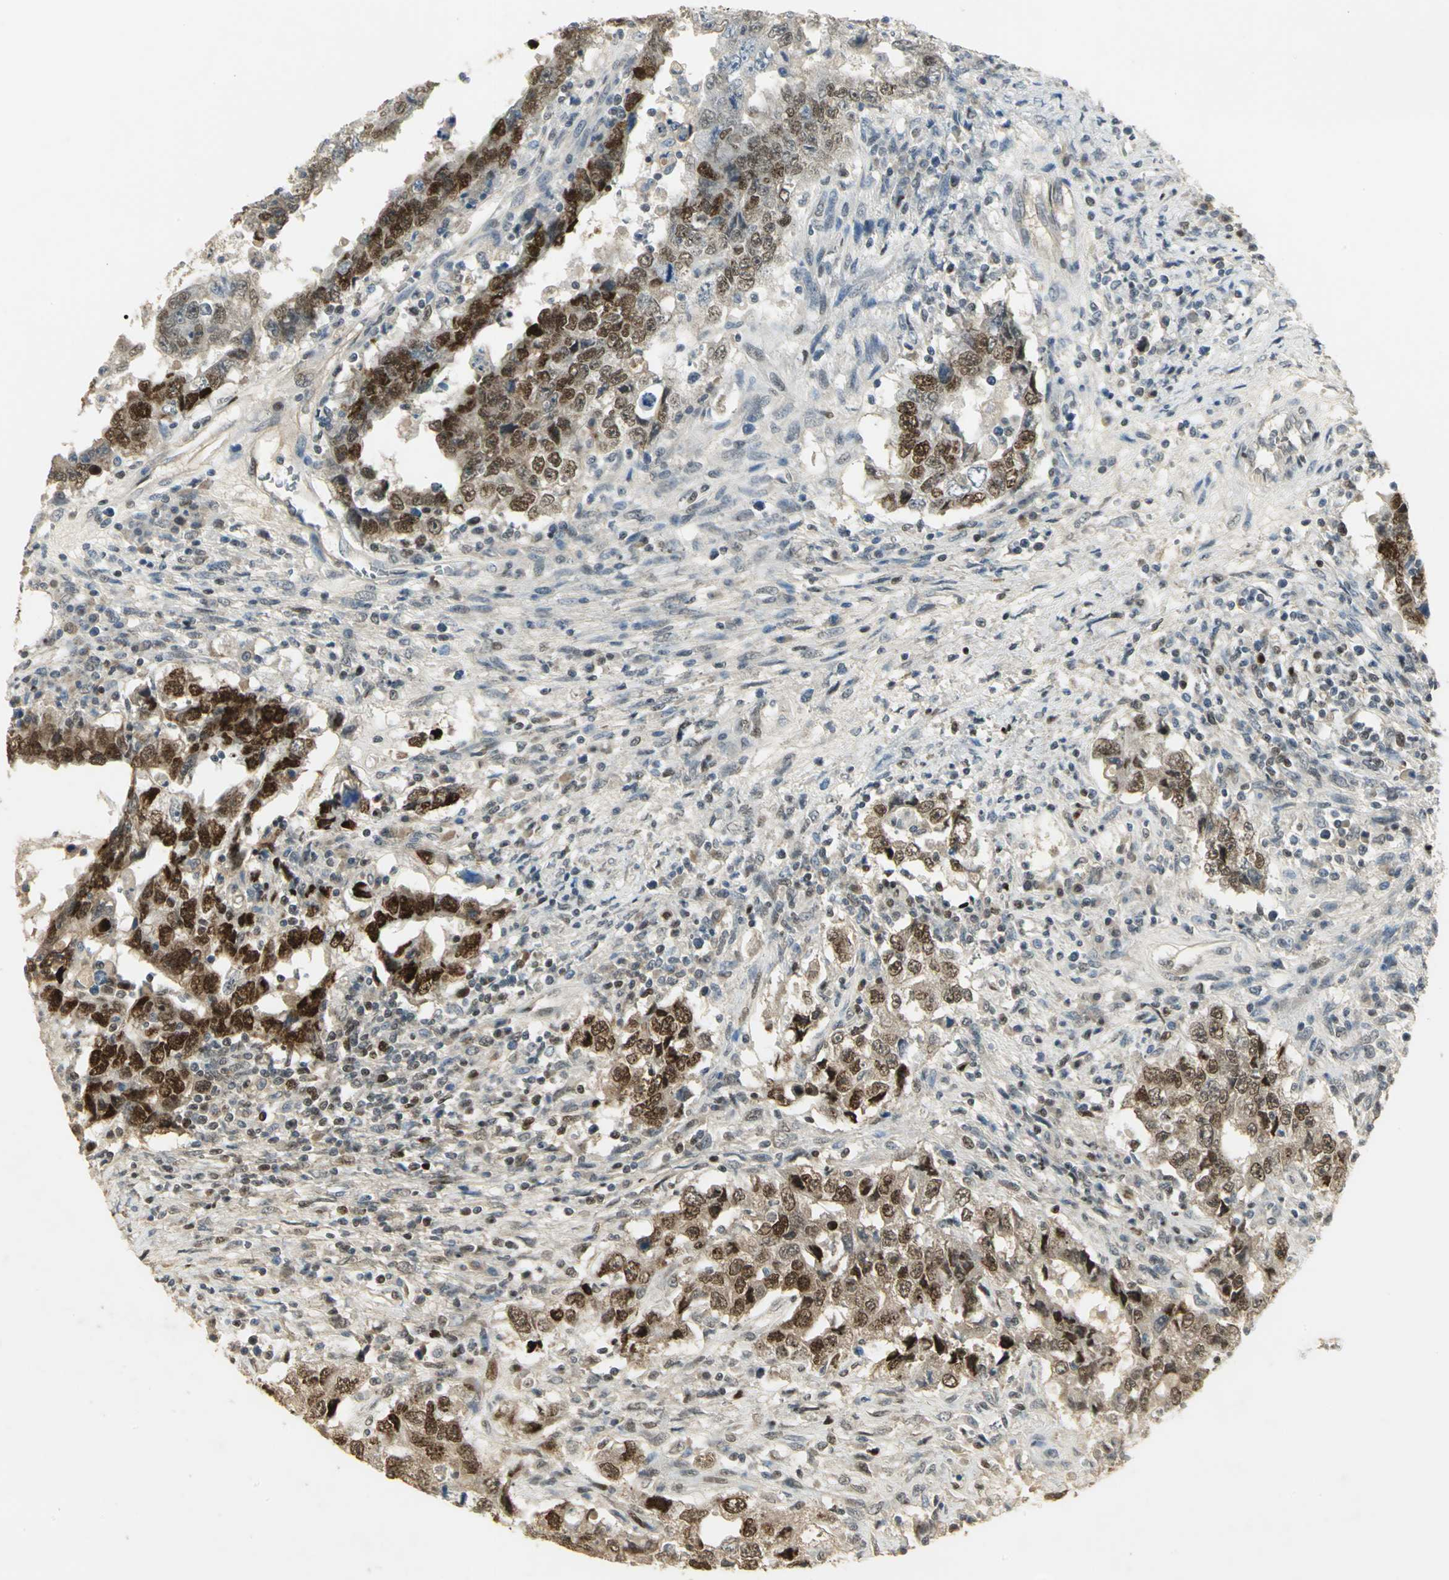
{"staining": {"intensity": "strong", "quantity": "25%-75%", "location": "nuclear"}, "tissue": "testis cancer", "cell_type": "Tumor cells", "image_type": "cancer", "snomed": [{"axis": "morphology", "description": "Carcinoma, Embryonal, NOS"}, {"axis": "topography", "description": "Testis"}], "caption": "IHC (DAB) staining of human testis embryonal carcinoma displays strong nuclear protein positivity in approximately 25%-75% of tumor cells. (brown staining indicates protein expression, while blue staining denotes nuclei).", "gene": "AK6", "patient": {"sex": "male", "age": 26}}